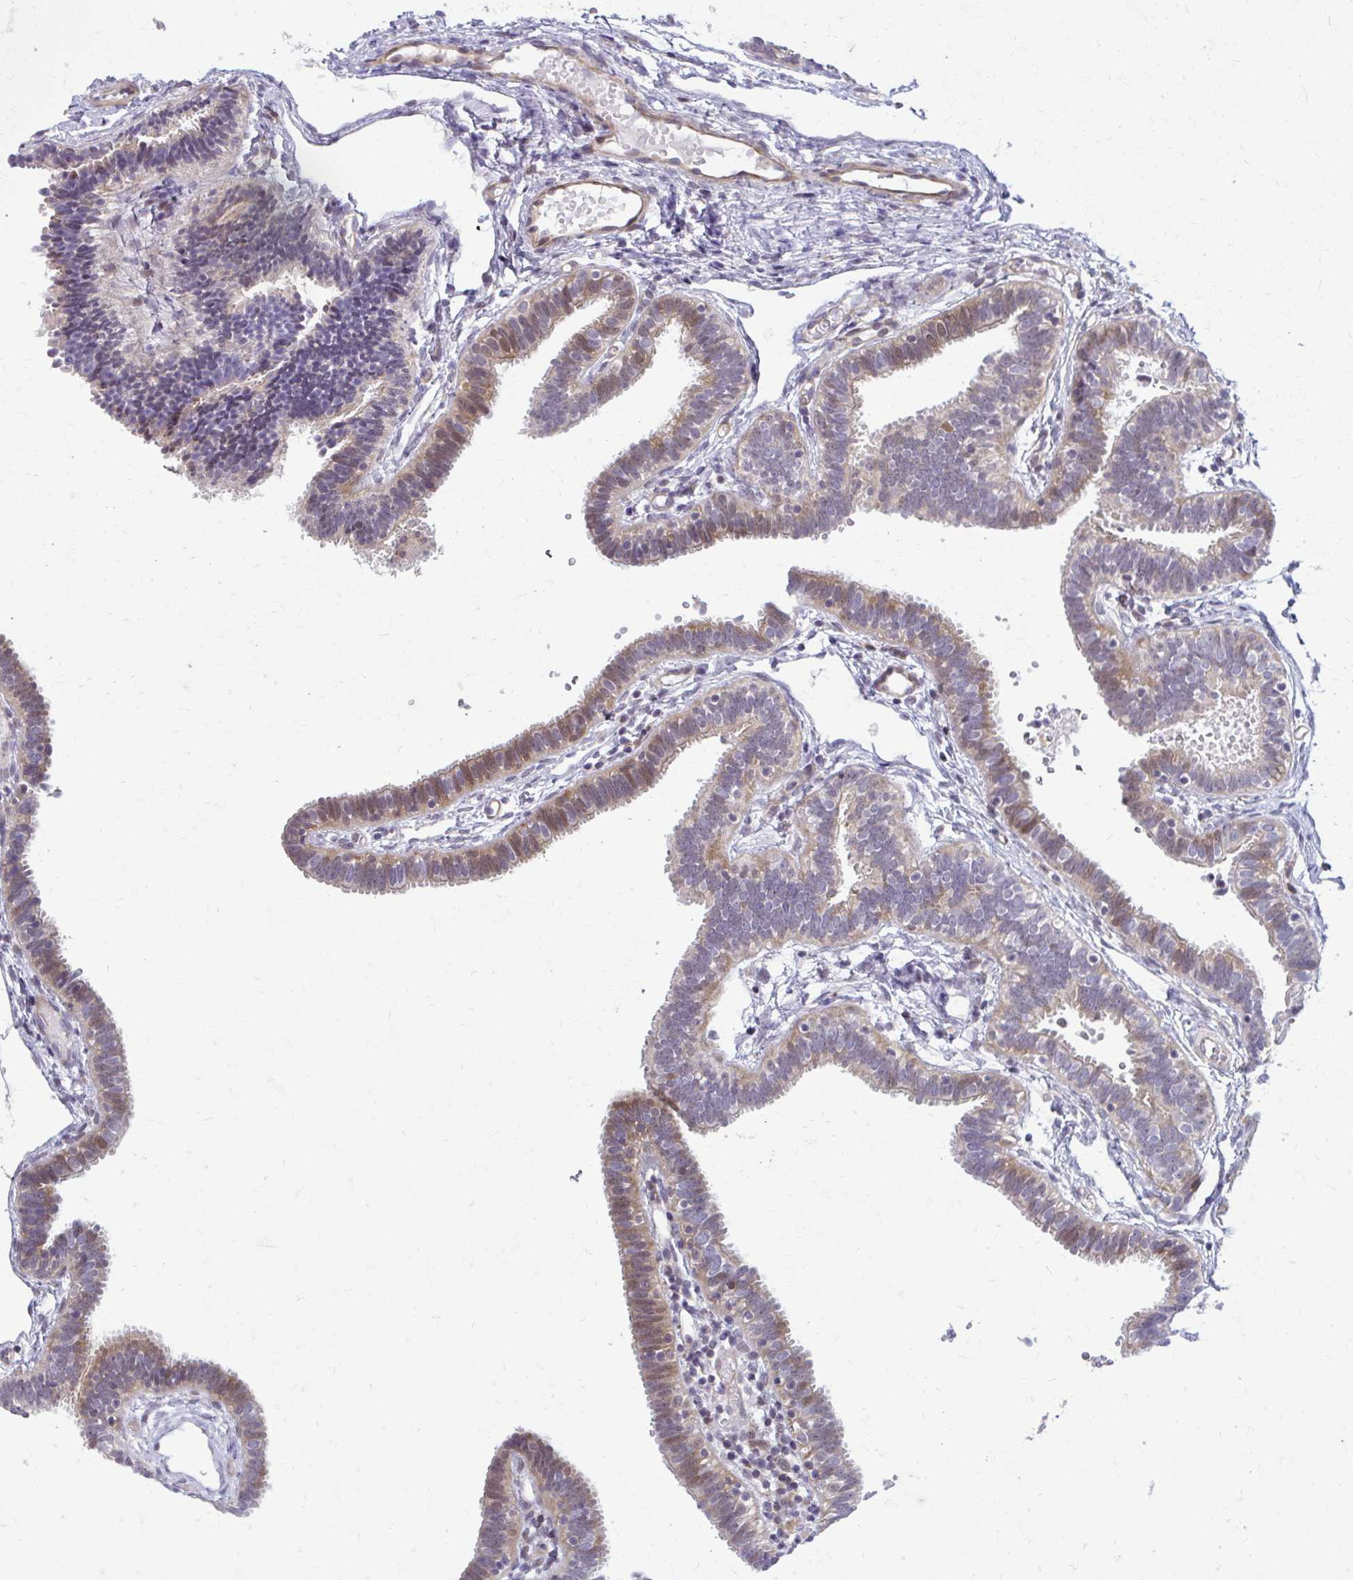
{"staining": {"intensity": "moderate", "quantity": "25%-75%", "location": "cytoplasmic/membranous,nuclear"}, "tissue": "fallopian tube", "cell_type": "Glandular cells", "image_type": "normal", "snomed": [{"axis": "morphology", "description": "Normal tissue, NOS"}, {"axis": "topography", "description": "Fallopian tube"}], "caption": "This photomicrograph demonstrates IHC staining of benign human fallopian tube, with medium moderate cytoplasmic/membranous,nuclear positivity in about 25%-75% of glandular cells.", "gene": "MAF1", "patient": {"sex": "female", "age": 37}}